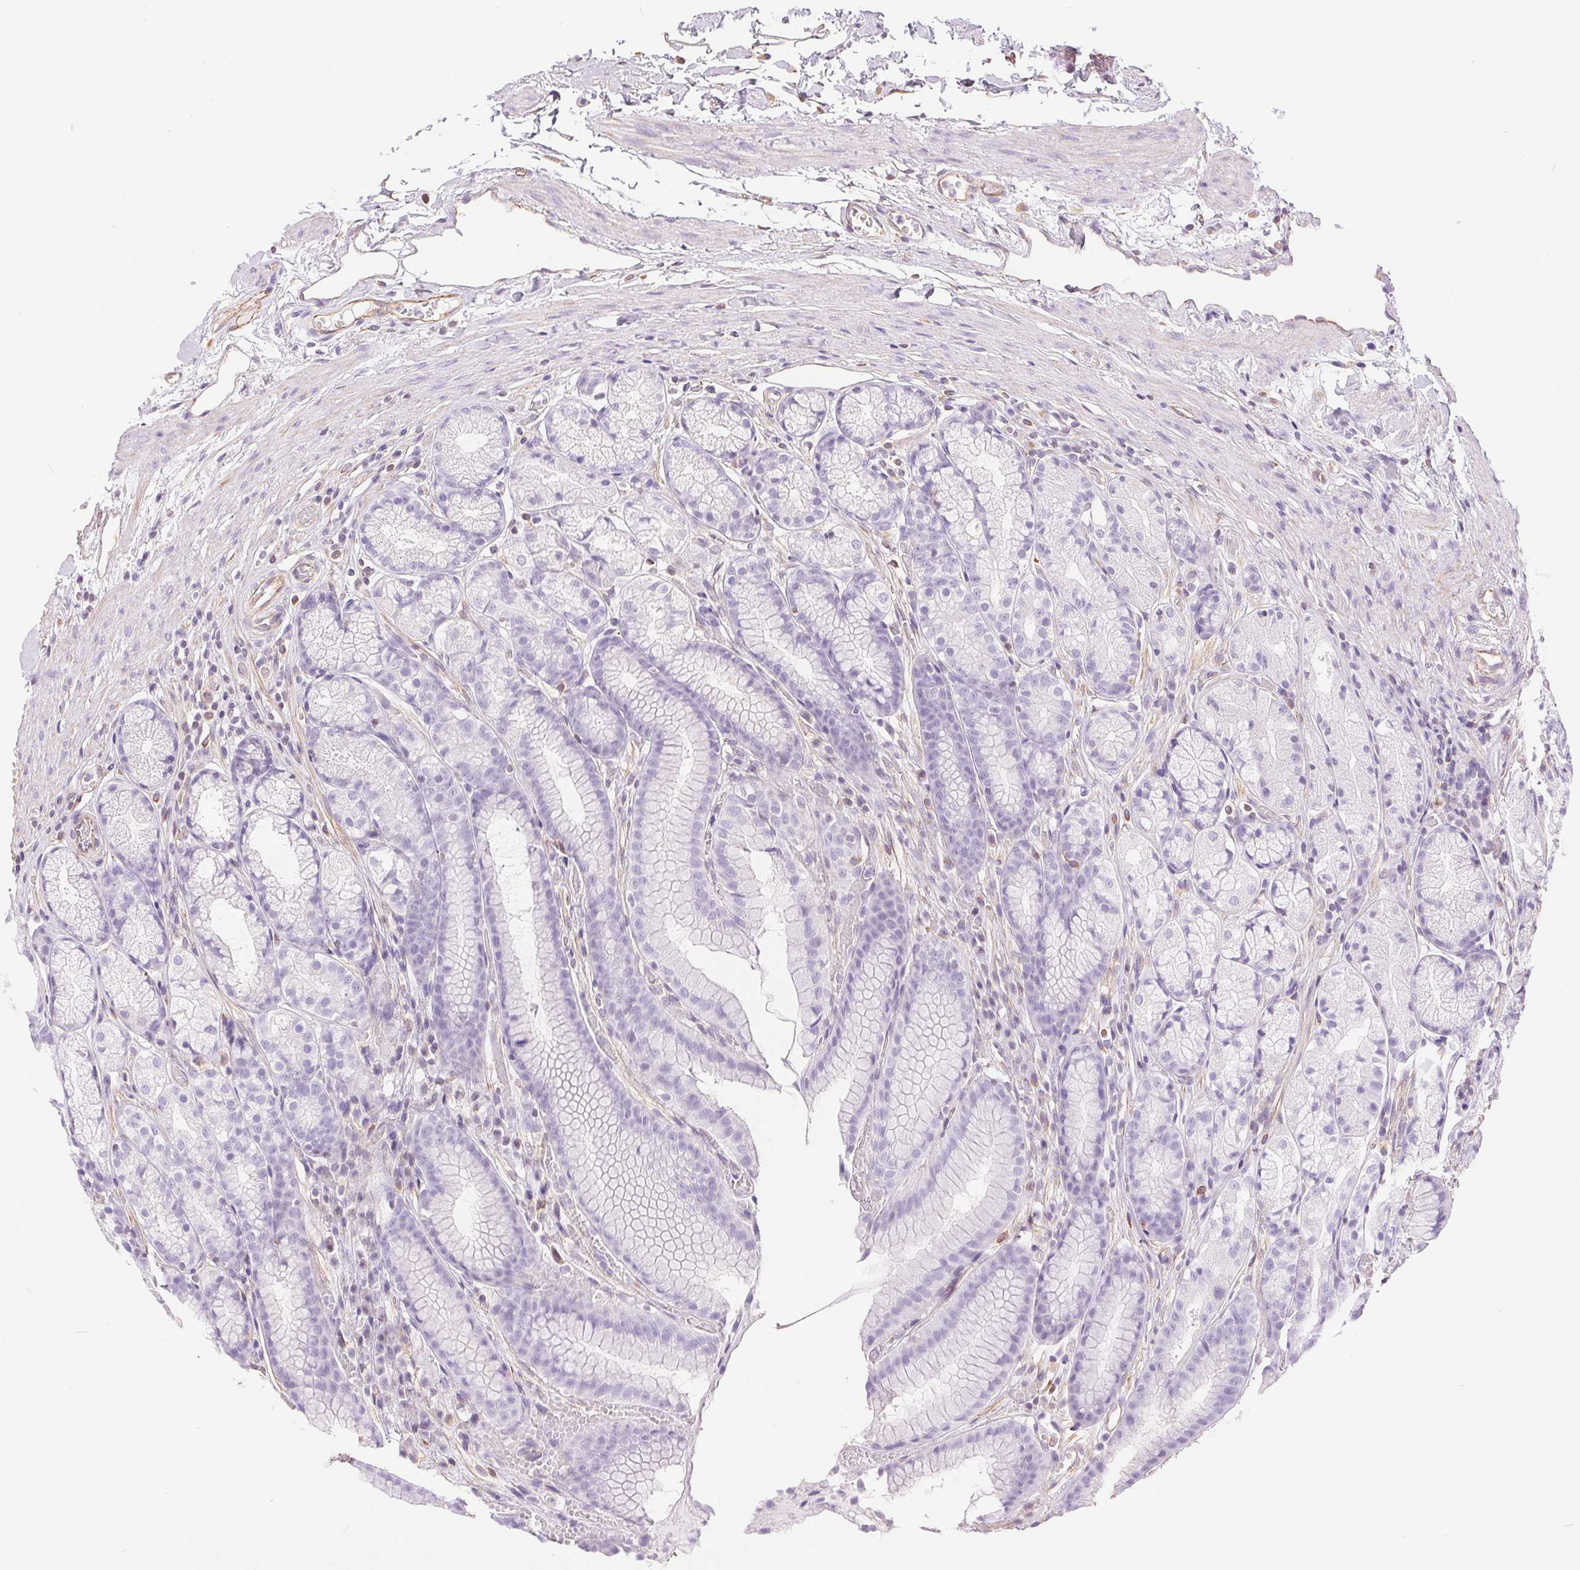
{"staining": {"intensity": "negative", "quantity": "none", "location": "none"}, "tissue": "stomach", "cell_type": "Glandular cells", "image_type": "normal", "snomed": [{"axis": "morphology", "description": "Normal tissue, NOS"}, {"axis": "topography", "description": "Stomach"}], "caption": "Immunohistochemistry (IHC) of normal stomach exhibits no positivity in glandular cells.", "gene": "GFAP", "patient": {"sex": "male", "age": 70}}